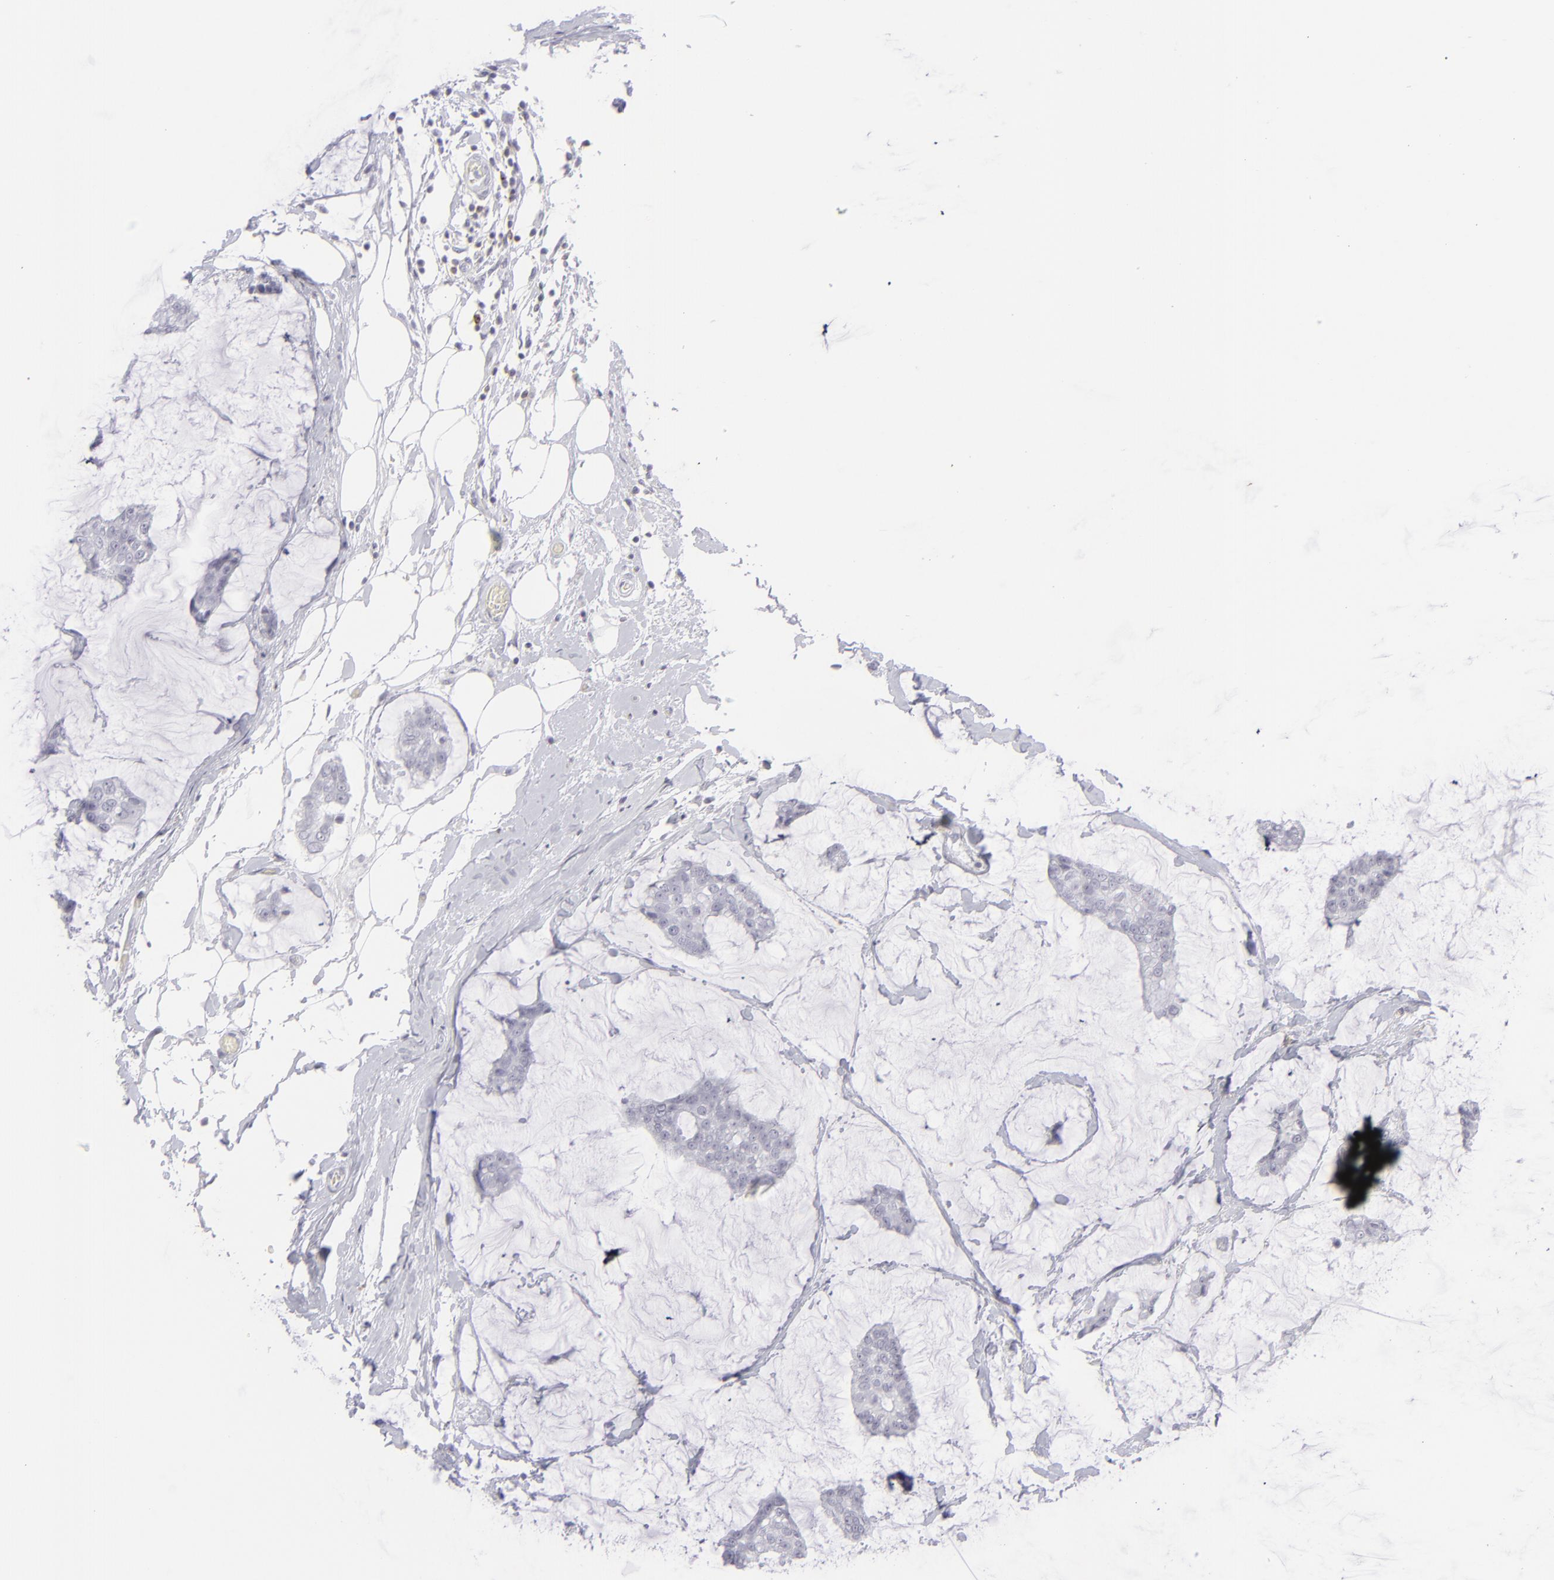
{"staining": {"intensity": "negative", "quantity": "none", "location": "none"}, "tissue": "breast cancer", "cell_type": "Tumor cells", "image_type": "cancer", "snomed": [{"axis": "morphology", "description": "Duct carcinoma"}, {"axis": "topography", "description": "Breast"}], "caption": "A high-resolution photomicrograph shows immunohistochemistry staining of breast cancer (infiltrating ductal carcinoma), which shows no significant staining in tumor cells. (DAB (3,3'-diaminobenzidine) immunohistochemistry (IHC) with hematoxylin counter stain).", "gene": "CD7", "patient": {"sex": "female", "age": 93}}